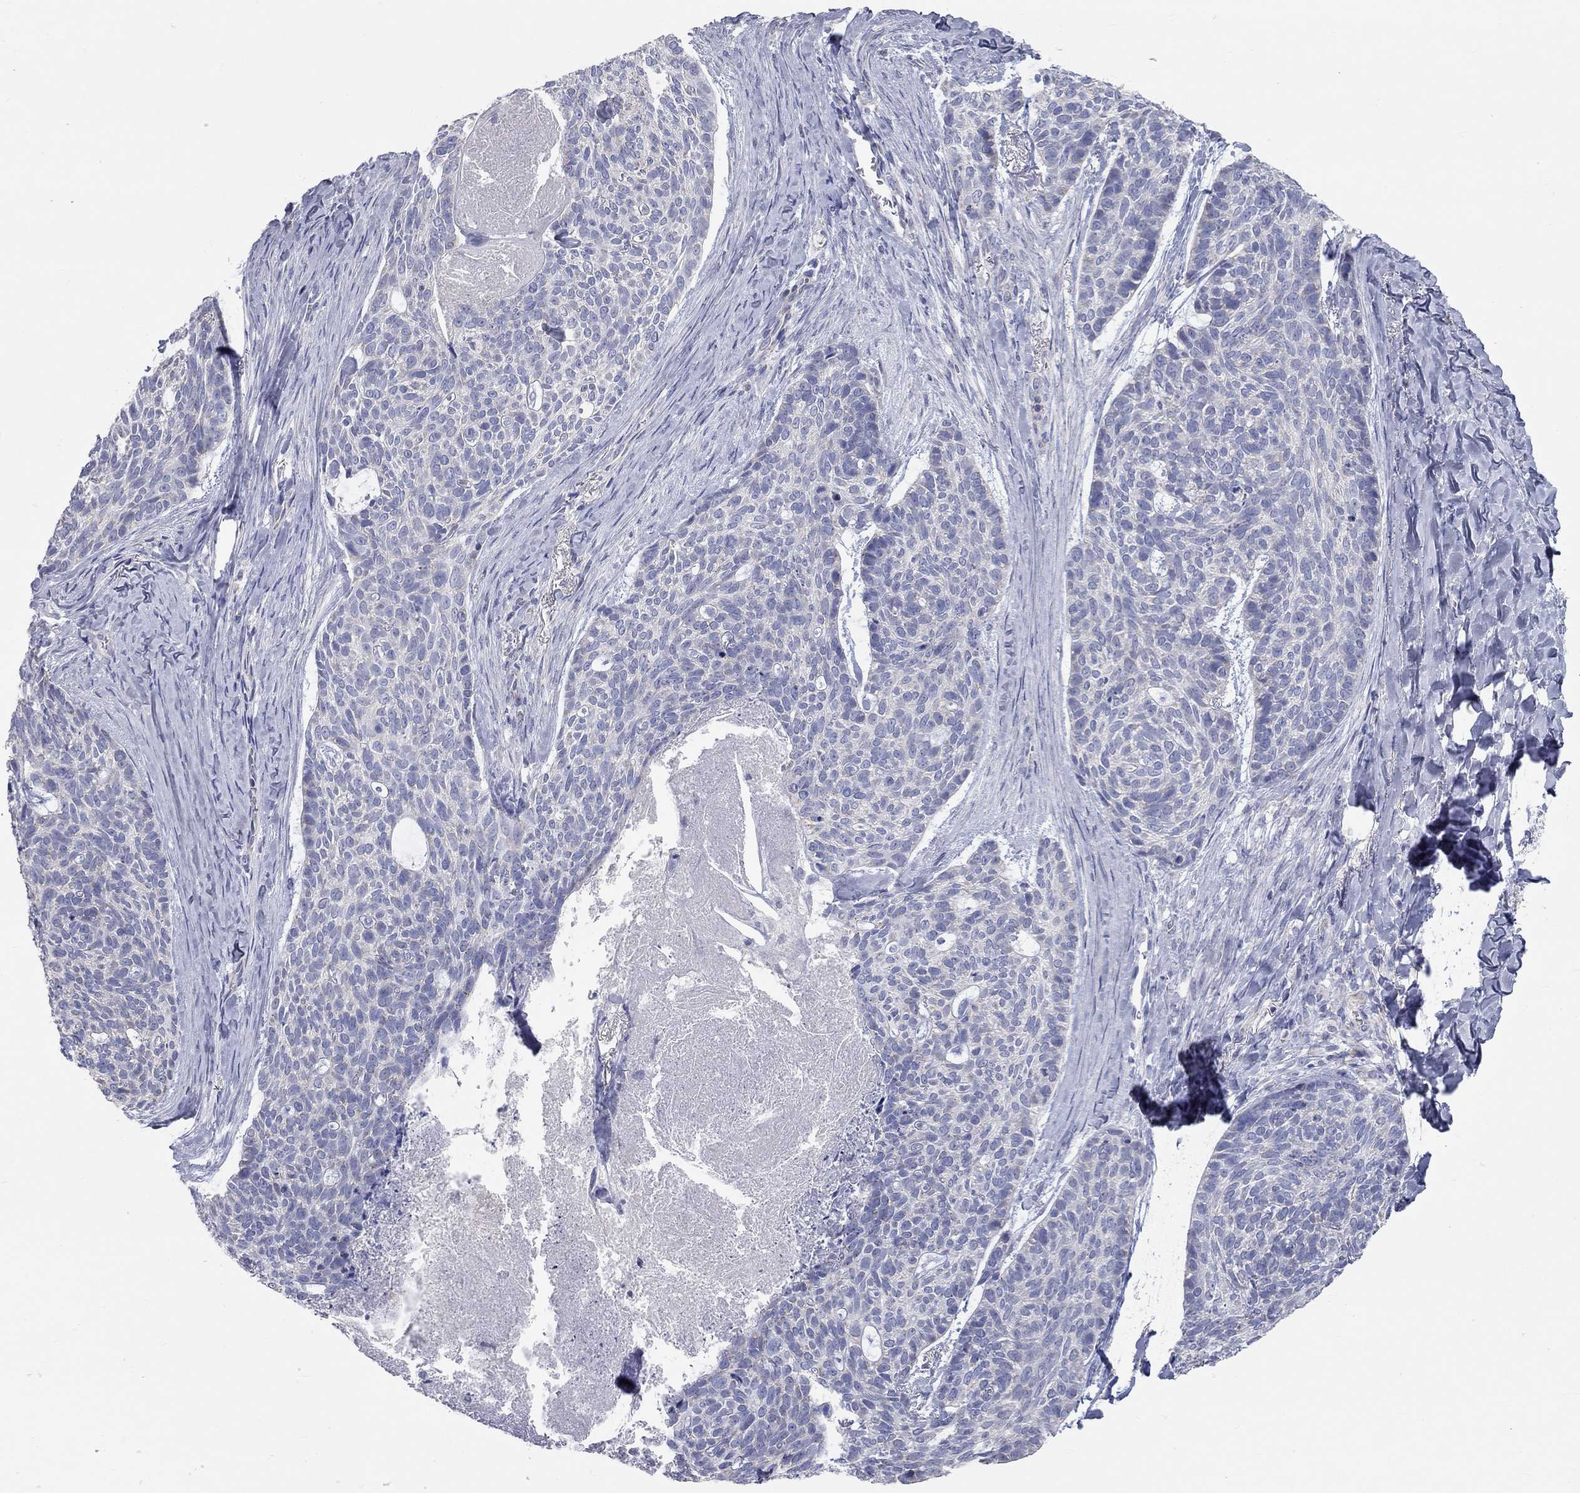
{"staining": {"intensity": "weak", "quantity": "<25%", "location": "cytoplasmic/membranous"}, "tissue": "skin cancer", "cell_type": "Tumor cells", "image_type": "cancer", "snomed": [{"axis": "morphology", "description": "Basal cell carcinoma"}, {"axis": "topography", "description": "Skin"}], "caption": "Photomicrograph shows no significant protein expression in tumor cells of skin cancer.", "gene": "CFAP161", "patient": {"sex": "female", "age": 69}}